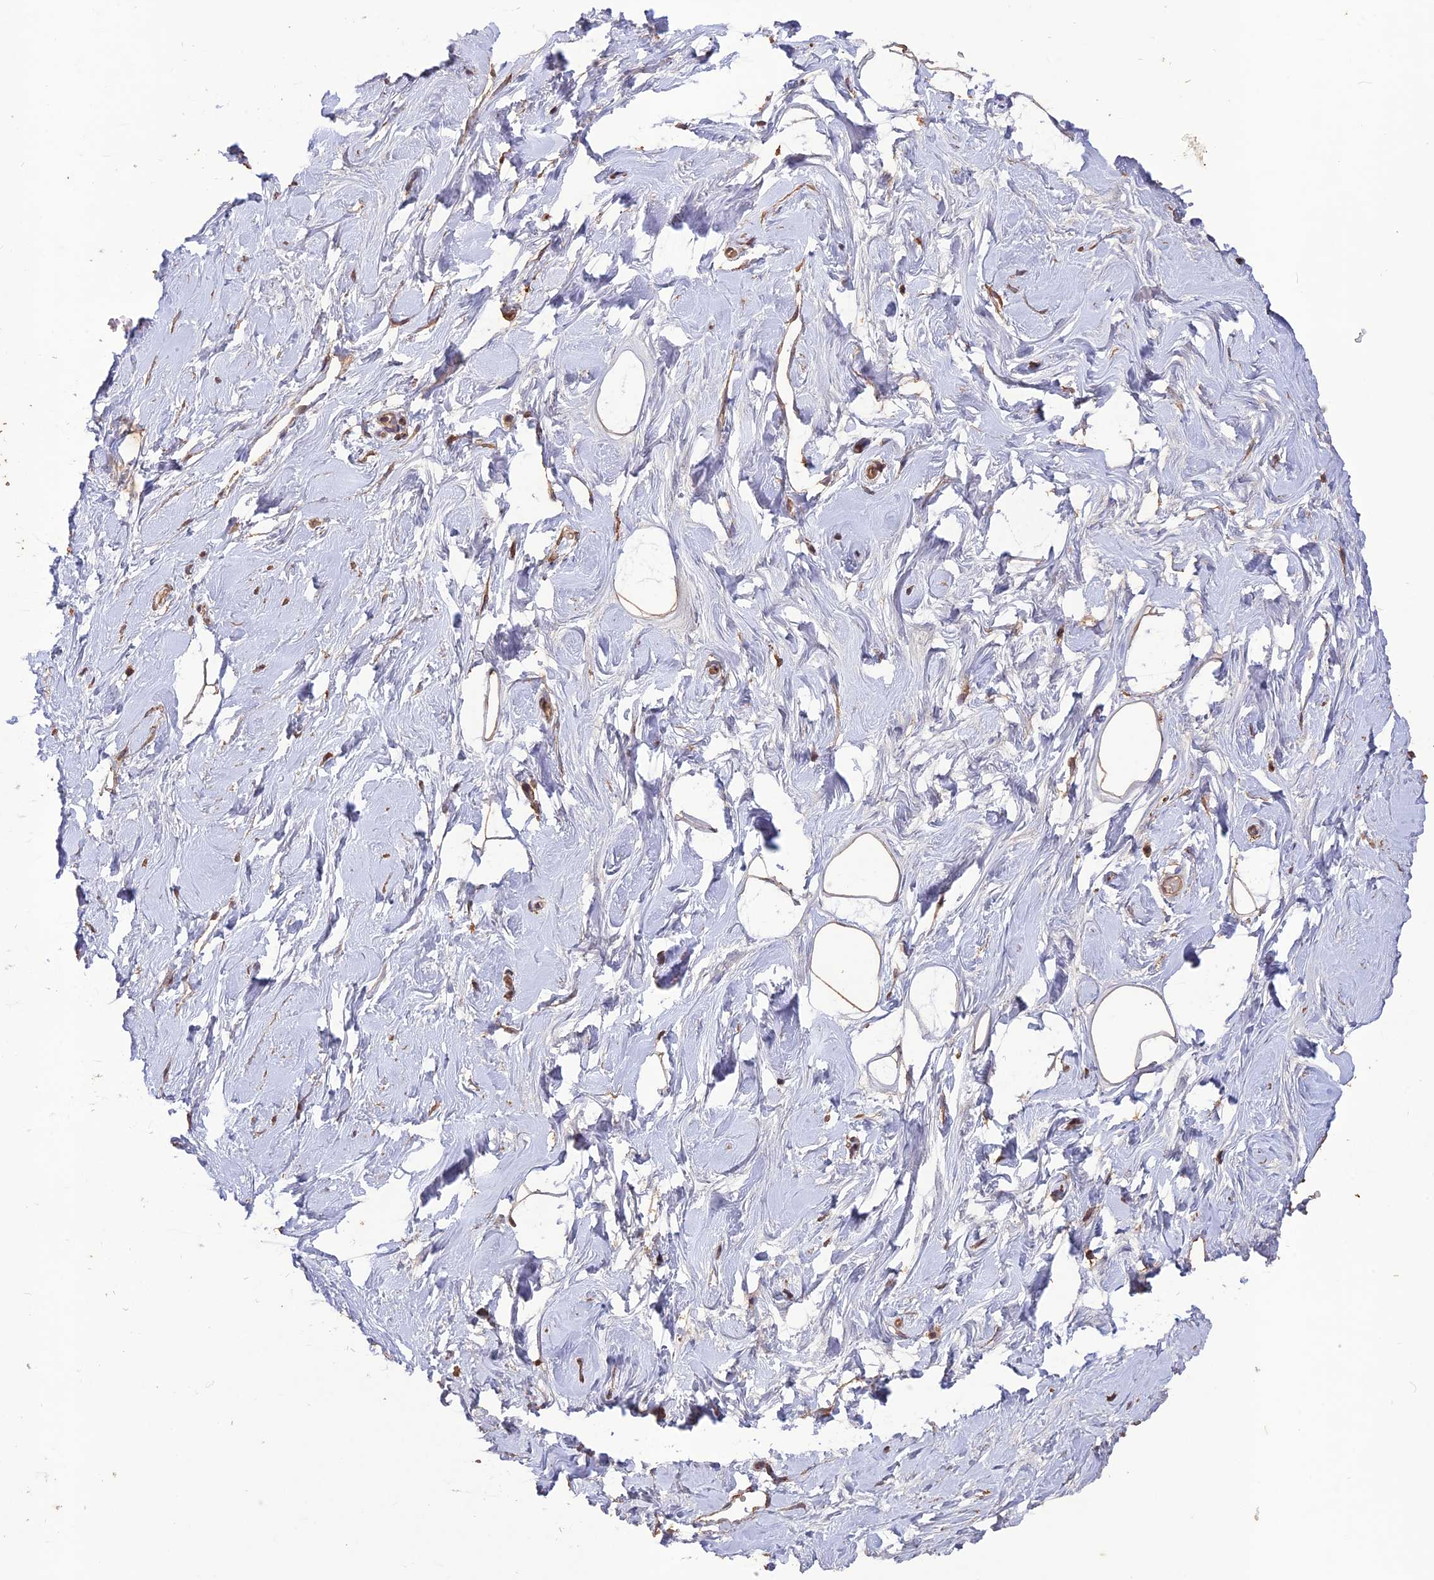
{"staining": {"intensity": "weak", "quantity": "<25%", "location": "cytoplasmic/membranous"}, "tissue": "breast", "cell_type": "Adipocytes", "image_type": "normal", "snomed": [{"axis": "morphology", "description": "Normal tissue, NOS"}, {"axis": "morphology", "description": "Adenoma, NOS"}, {"axis": "topography", "description": "Breast"}], "caption": "Protein analysis of benign breast demonstrates no significant positivity in adipocytes.", "gene": "LAYN", "patient": {"sex": "female", "age": 23}}